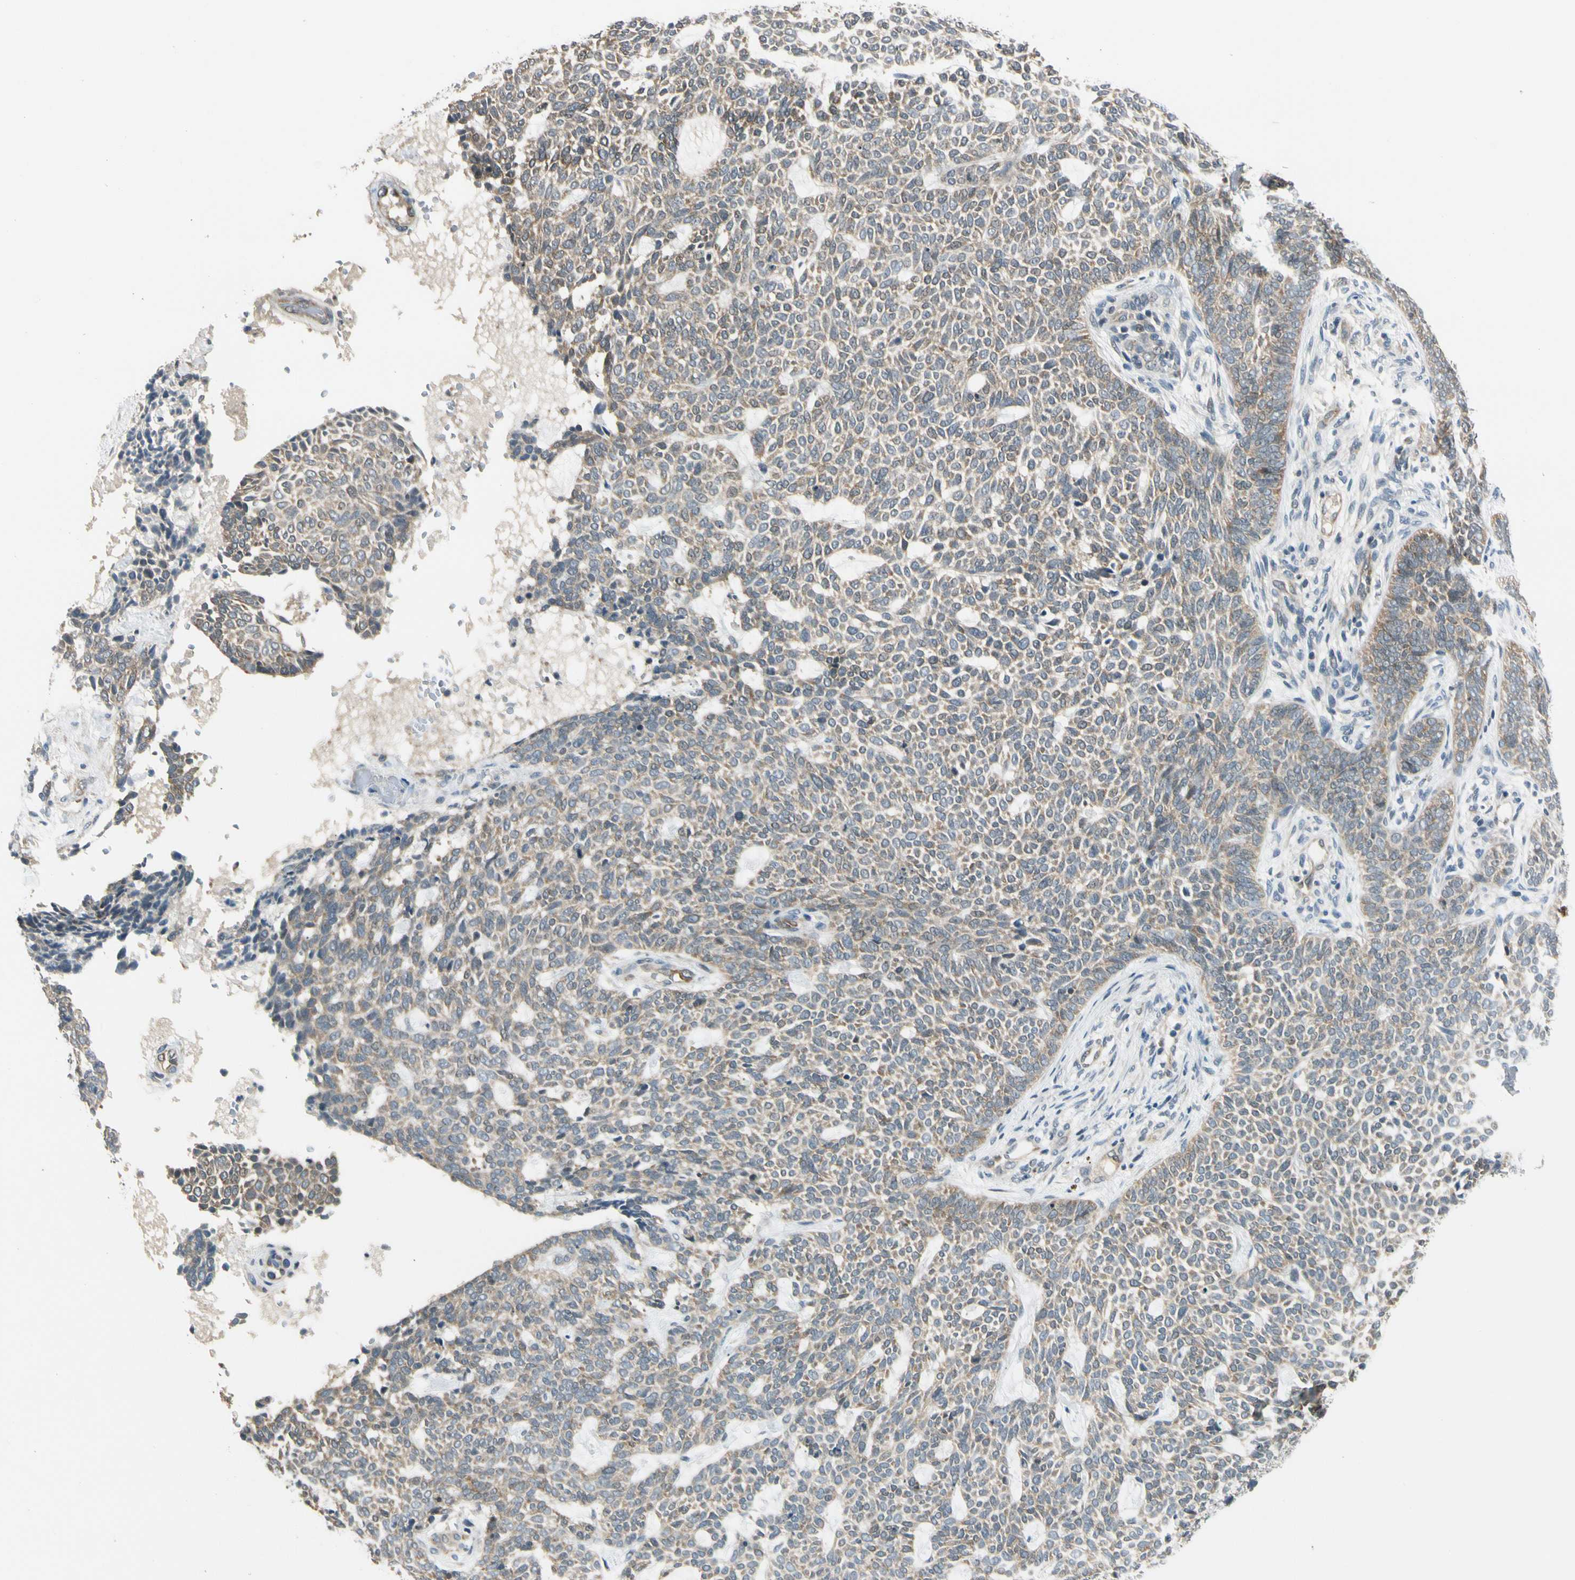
{"staining": {"intensity": "weak", "quantity": "25%-75%", "location": "cytoplasmic/membranous"}, "tissue": "skin cancer", "cell_type": "Tumor cells", "image_type": "cancer", "snomed": [{"axis": "morphology", "description": "Basal cell carcinoma"}, {"axis": "topography", "description": "Skin"}], "caption": "Basal cell carcinoma (skin) stained with a brown dye displays weak cytoplasmic/membranous positive staining in approximately 25%-75% of tumor cells.", "gene": "SVBP", "patient": {"sex": "male", "age": 87}}